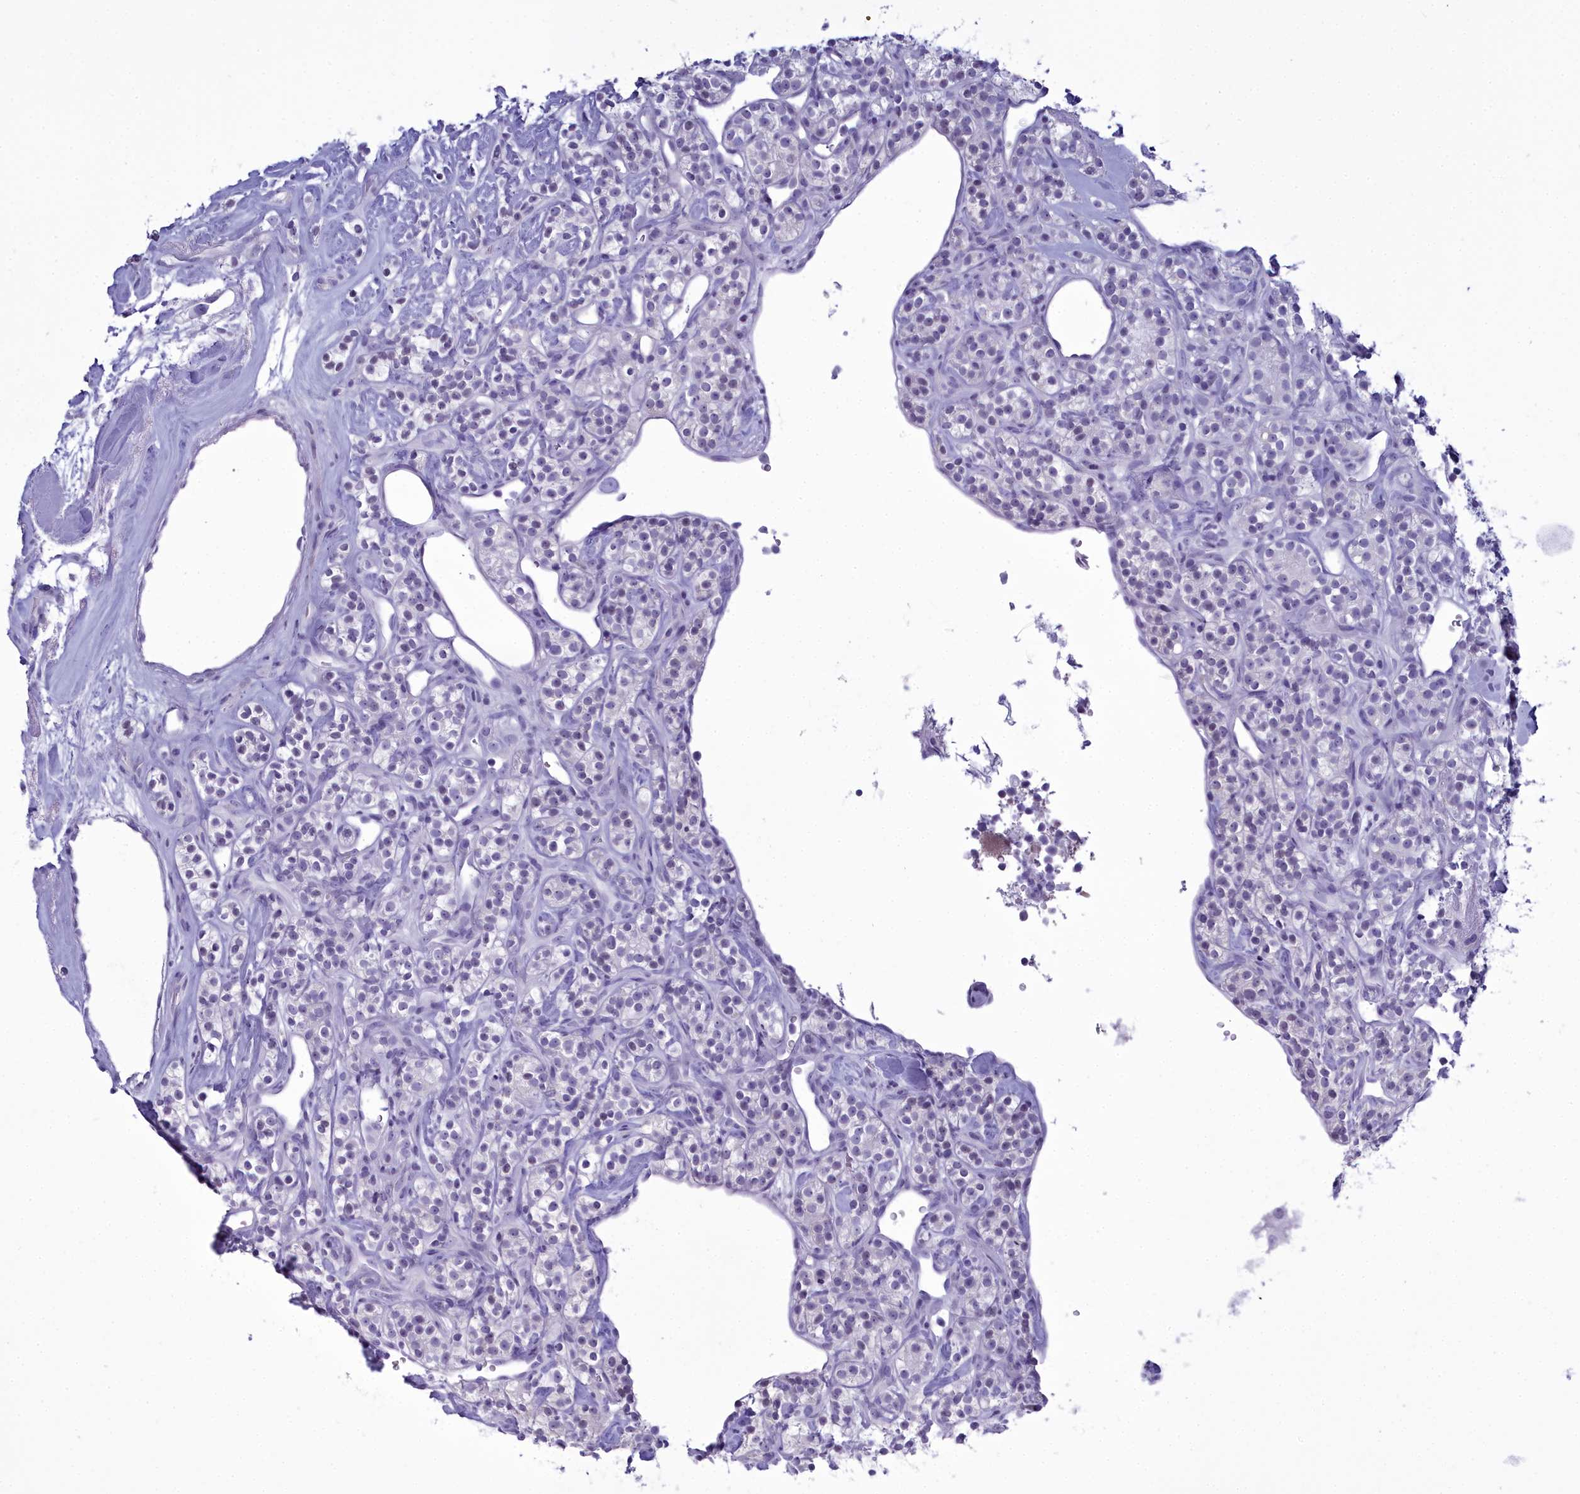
{"staining": {"intensity": "negative", "quantity": "none", "location": "none"}, "tissue": "renal cancer", "cell_type": "Tumor cells", "image_type": "cancer", "snomed": [{"axis": "morphology", "description": "Adenocarcinoma, NOS"}, {"axis": "topography", "description": "Kidney"}], "caption": "Tumor cells are negative for protein expression in human adenocarcinoma (renal).", "gene": "MAP6", "patient": {"sex": "male", "age": 77}}